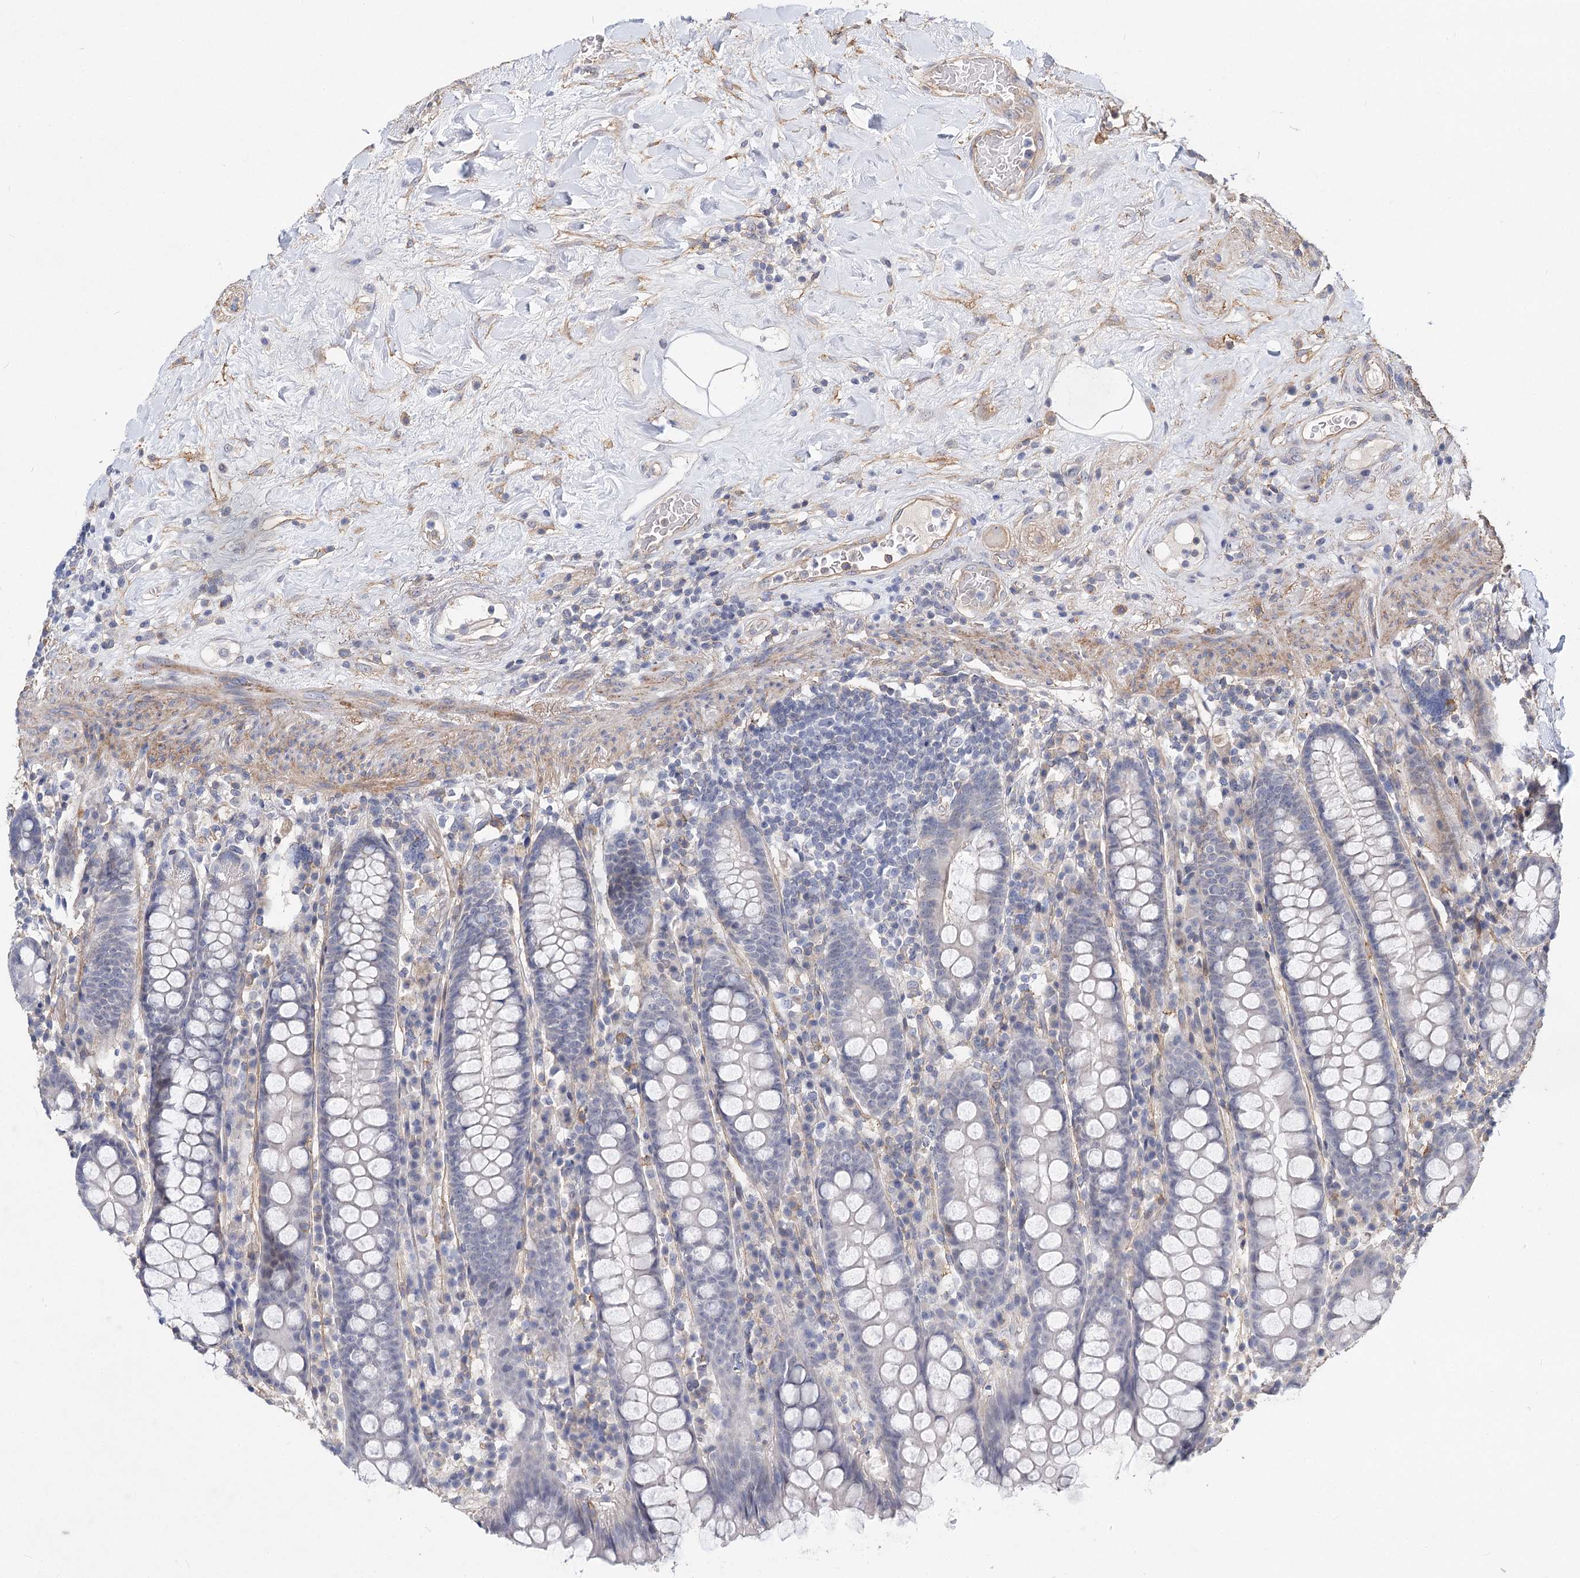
{"staining": {"intensity": "moderate", "quantity": ">75%", "location": "cytoplasmic/membranous"}, "tissue": "colon", "cell_type": "Endothelial cells", "image_type": "normal", "snomed": [{"axis": "morphology", "description": "Normal tissue, NOS"}, {"axis": "topography", "description": "Colon"}], "caption": "Moderate cytoplasmic/membranous positivity for a protein is seen in about >75% of endothelial cells of unremarkable colon using immunohistochemistry (IHC).", "gene": "TMEM218", "patient": {"sex": "female", "age": 79}}